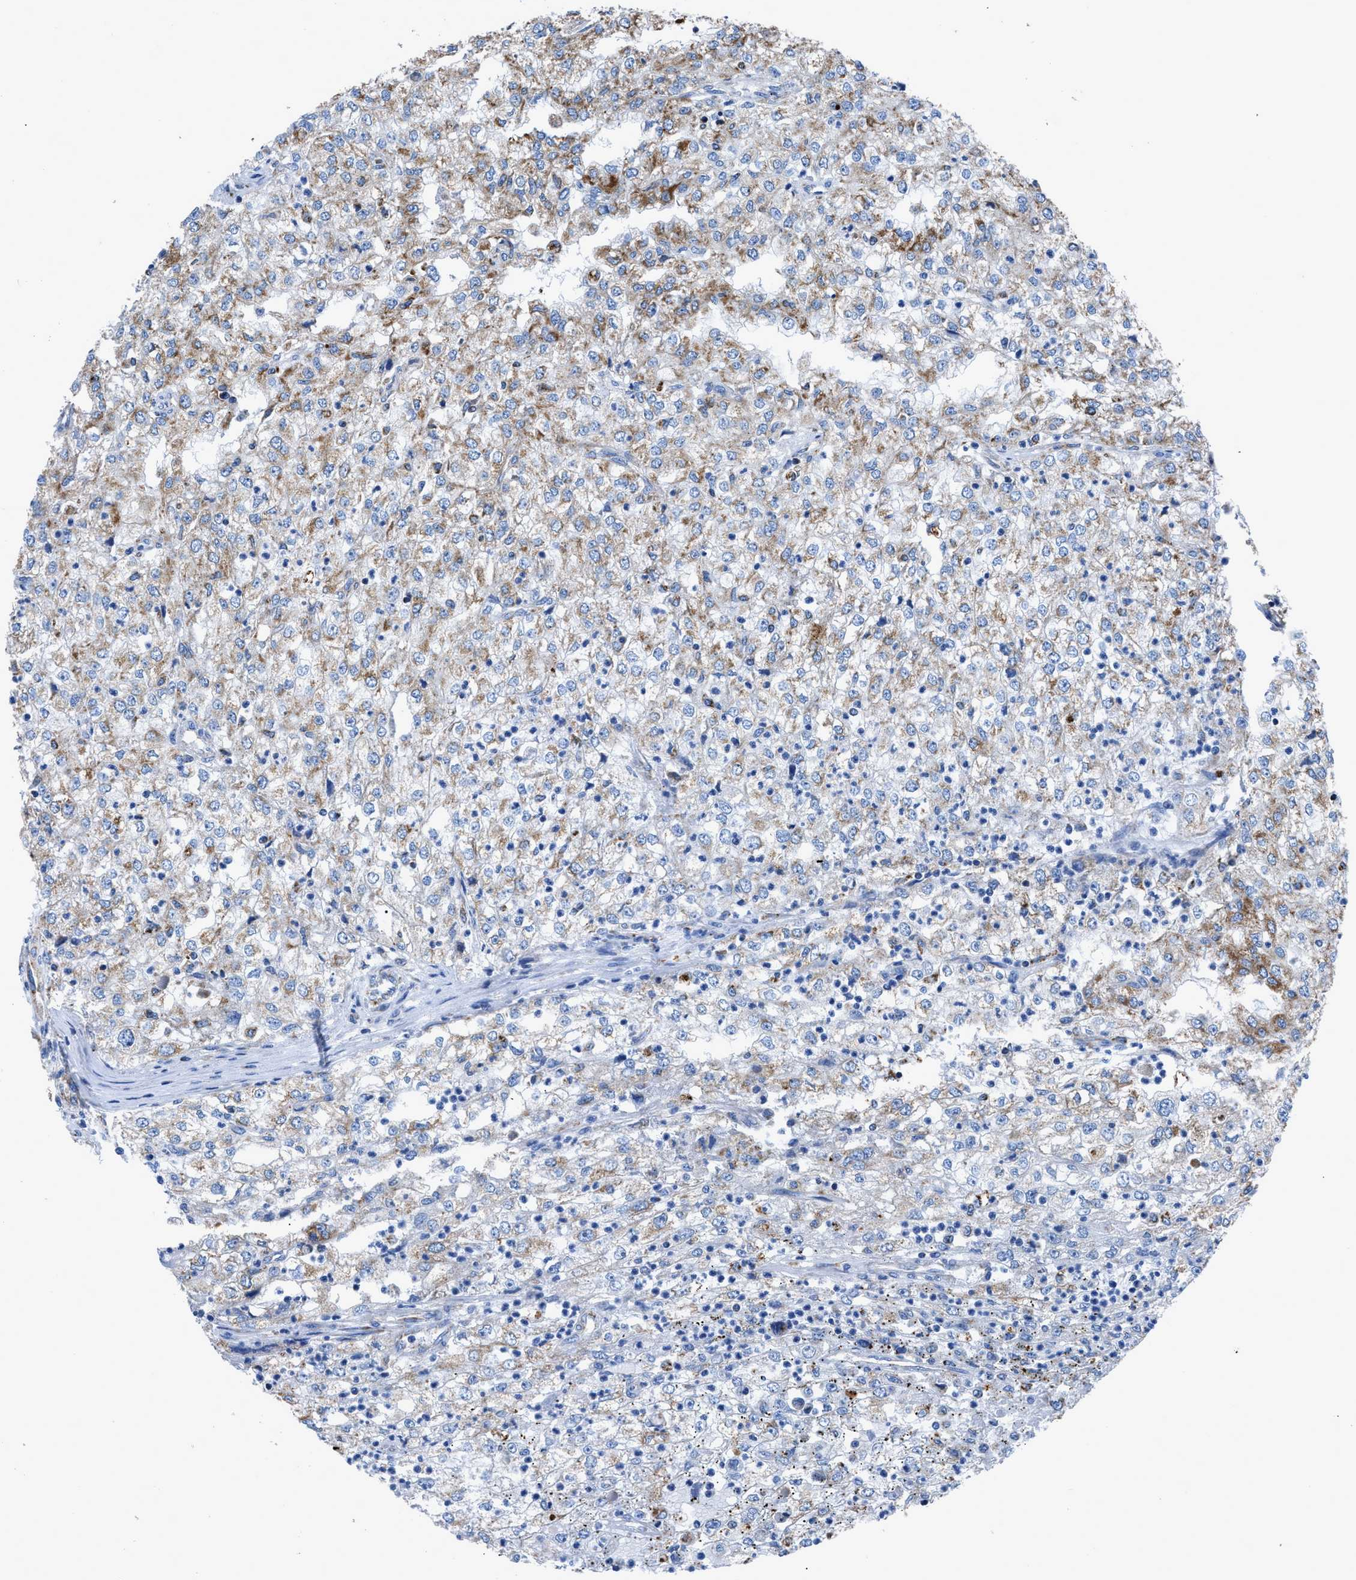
{"staining": {"intensity": "moderate", "quantity": "<25%", "location": "cytoplasmic/membranous"}, "tissue": "renal cancer", "cell_type": "Tumor cells", "image_type": "cancer", "snomed": [{"axis": "morphology", "description": "Adenocarcinoma, NOS"}, {"axis": "topography", "description": "Kidney"}], "caption": "IHC of adenocarcinoma (renal) shows low levels of moderate cytoplasmic/membranous expression in about <25% of tumor cells.", "gene": "ZDHHC3", "patient": {"sex": "female", "age": 54}}